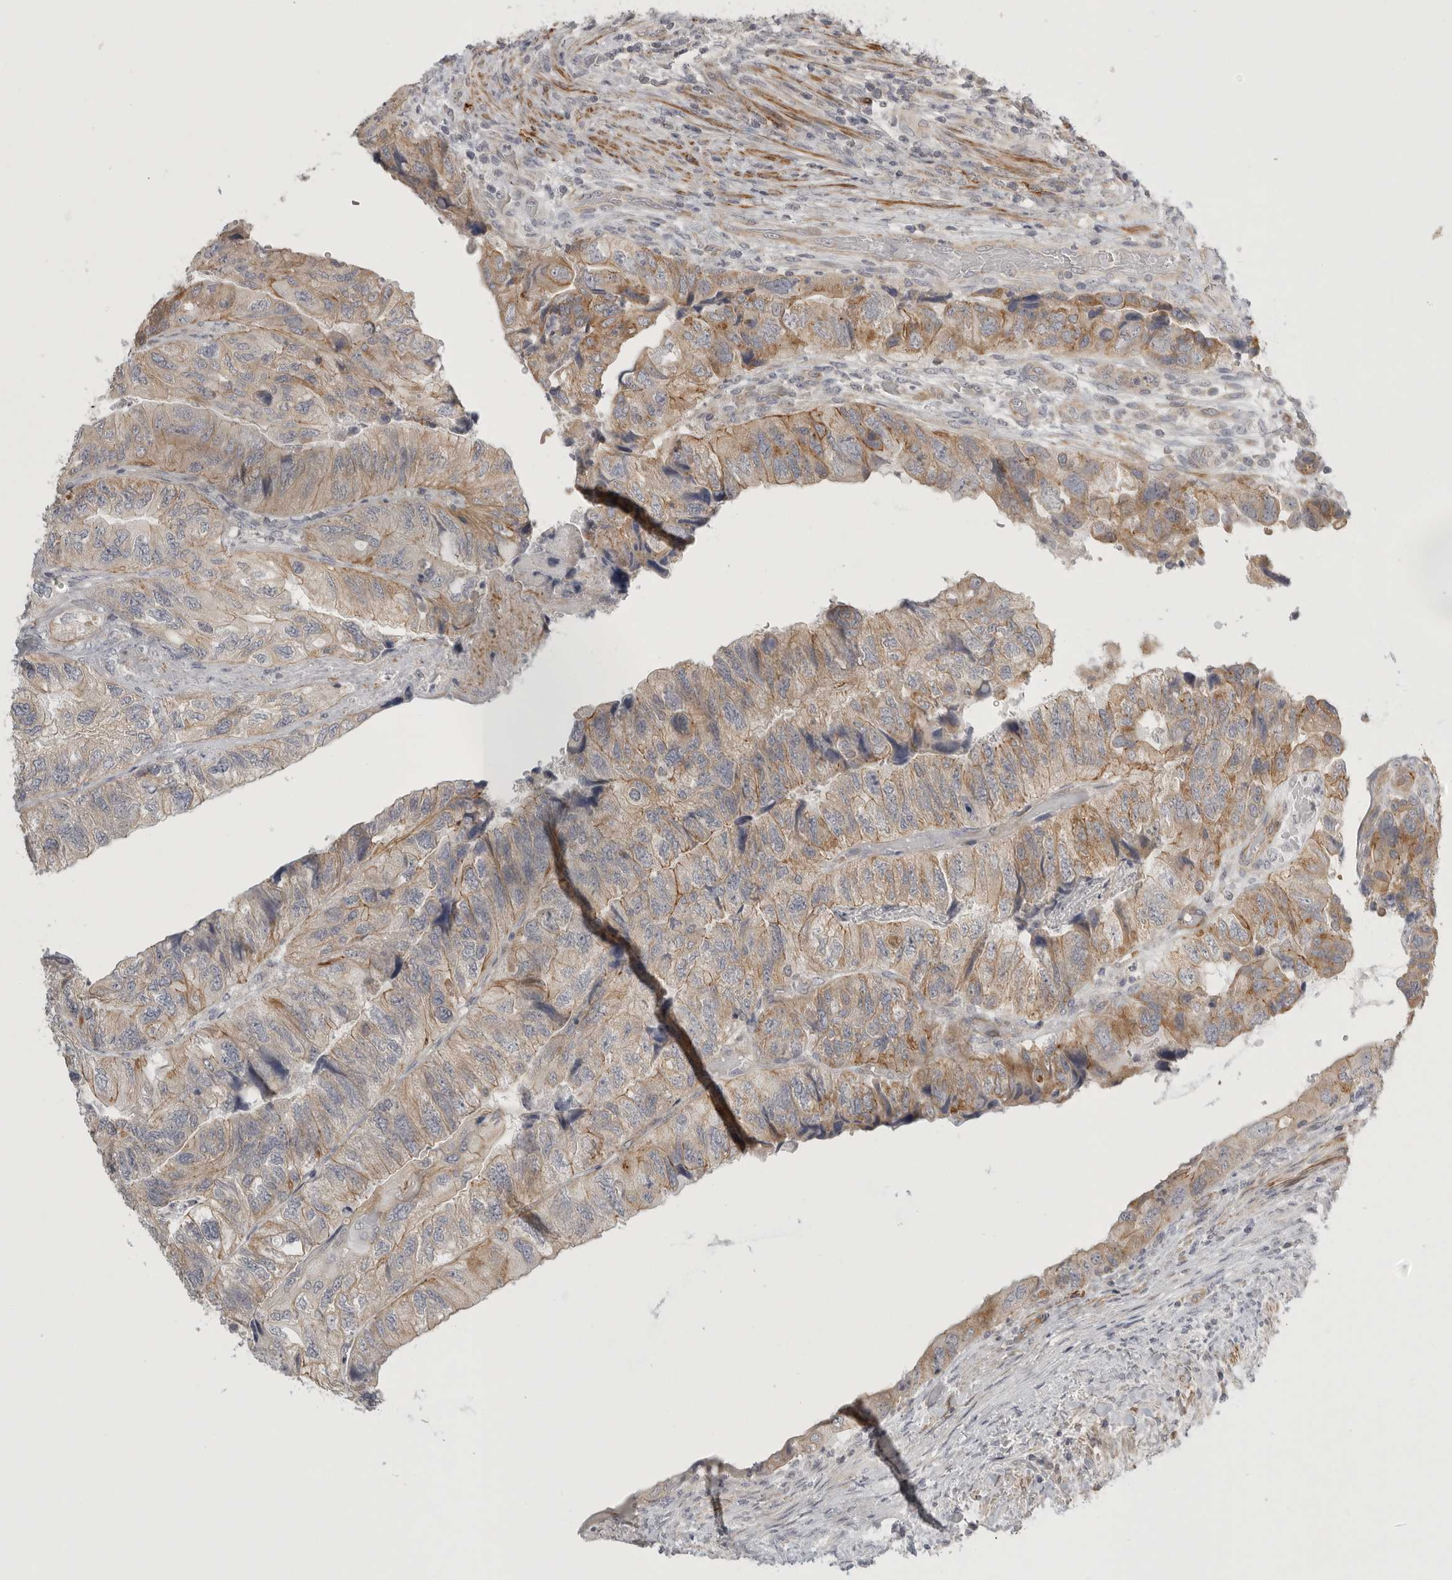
{"staining": {"intensity": "weak", "quantity": "25%-75%", "location": "cytoplasmic/membranous"}, "tissue": "colorectal cancer", "cell_type": "Tumor cells", "image_type": "cancer", "snomed": [{"axis": "morphology", "description": "Adenocarcinoma, NOS"}, {"axis": "topography", "description": "Rectum"}], "caption": "The micrograph displays immunohistochemical staining of adenocarcinoma (colorectal). There is weak cytoplasmic/membranous expression is appreciated in approximately 25%-75% of tumor cells. (Brightfield microscopy of DAB IHC at high magnification).", "gene": "STAB2", "patient": {"sex": "male", "age": 63}}